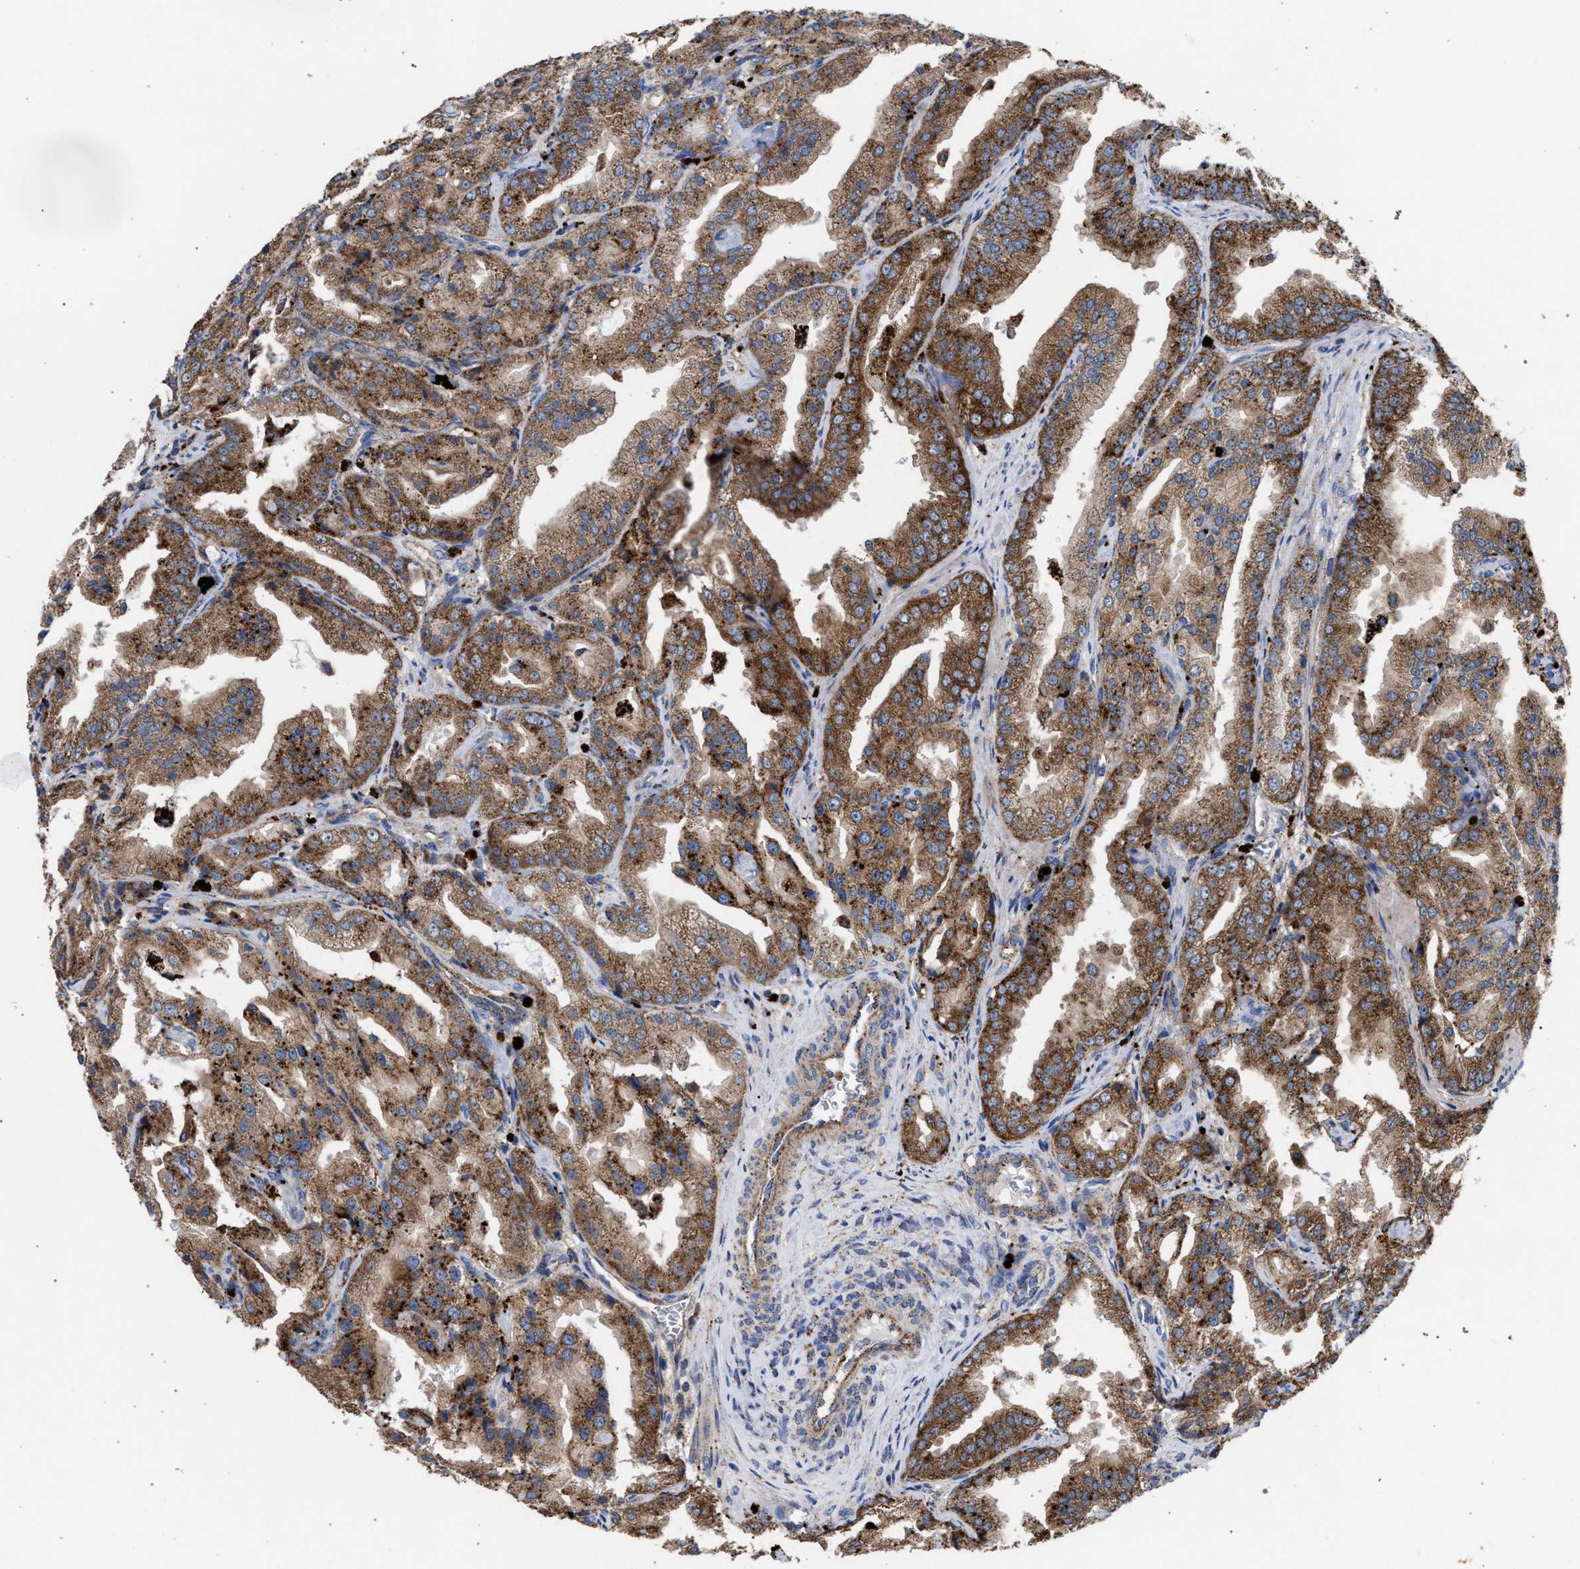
{"staining": {"intensity": "moderate", "quantity": ">75%", "location": "cytoplasmic/membranous"}, "tissue": "prostate cancer", "cell_type": "Tumor cells", "image_type": "cancer", "snomed": [{"axis": "morphology", "description": "Adenocarcinoma, High grade"}, {"axis": "topography", "description": "Prostate"}], "caption": "Immunohistochemistry (IHC) histopathology image of human prostate high-grade adenocarcinoma stained for a protein (brown), which demonstrates medium levels of moderate cytoplasmic/membranous expression in about >75% of tumor cells.", "gene": "PPT1", "patient": {"sex": "male", "age": 61}}